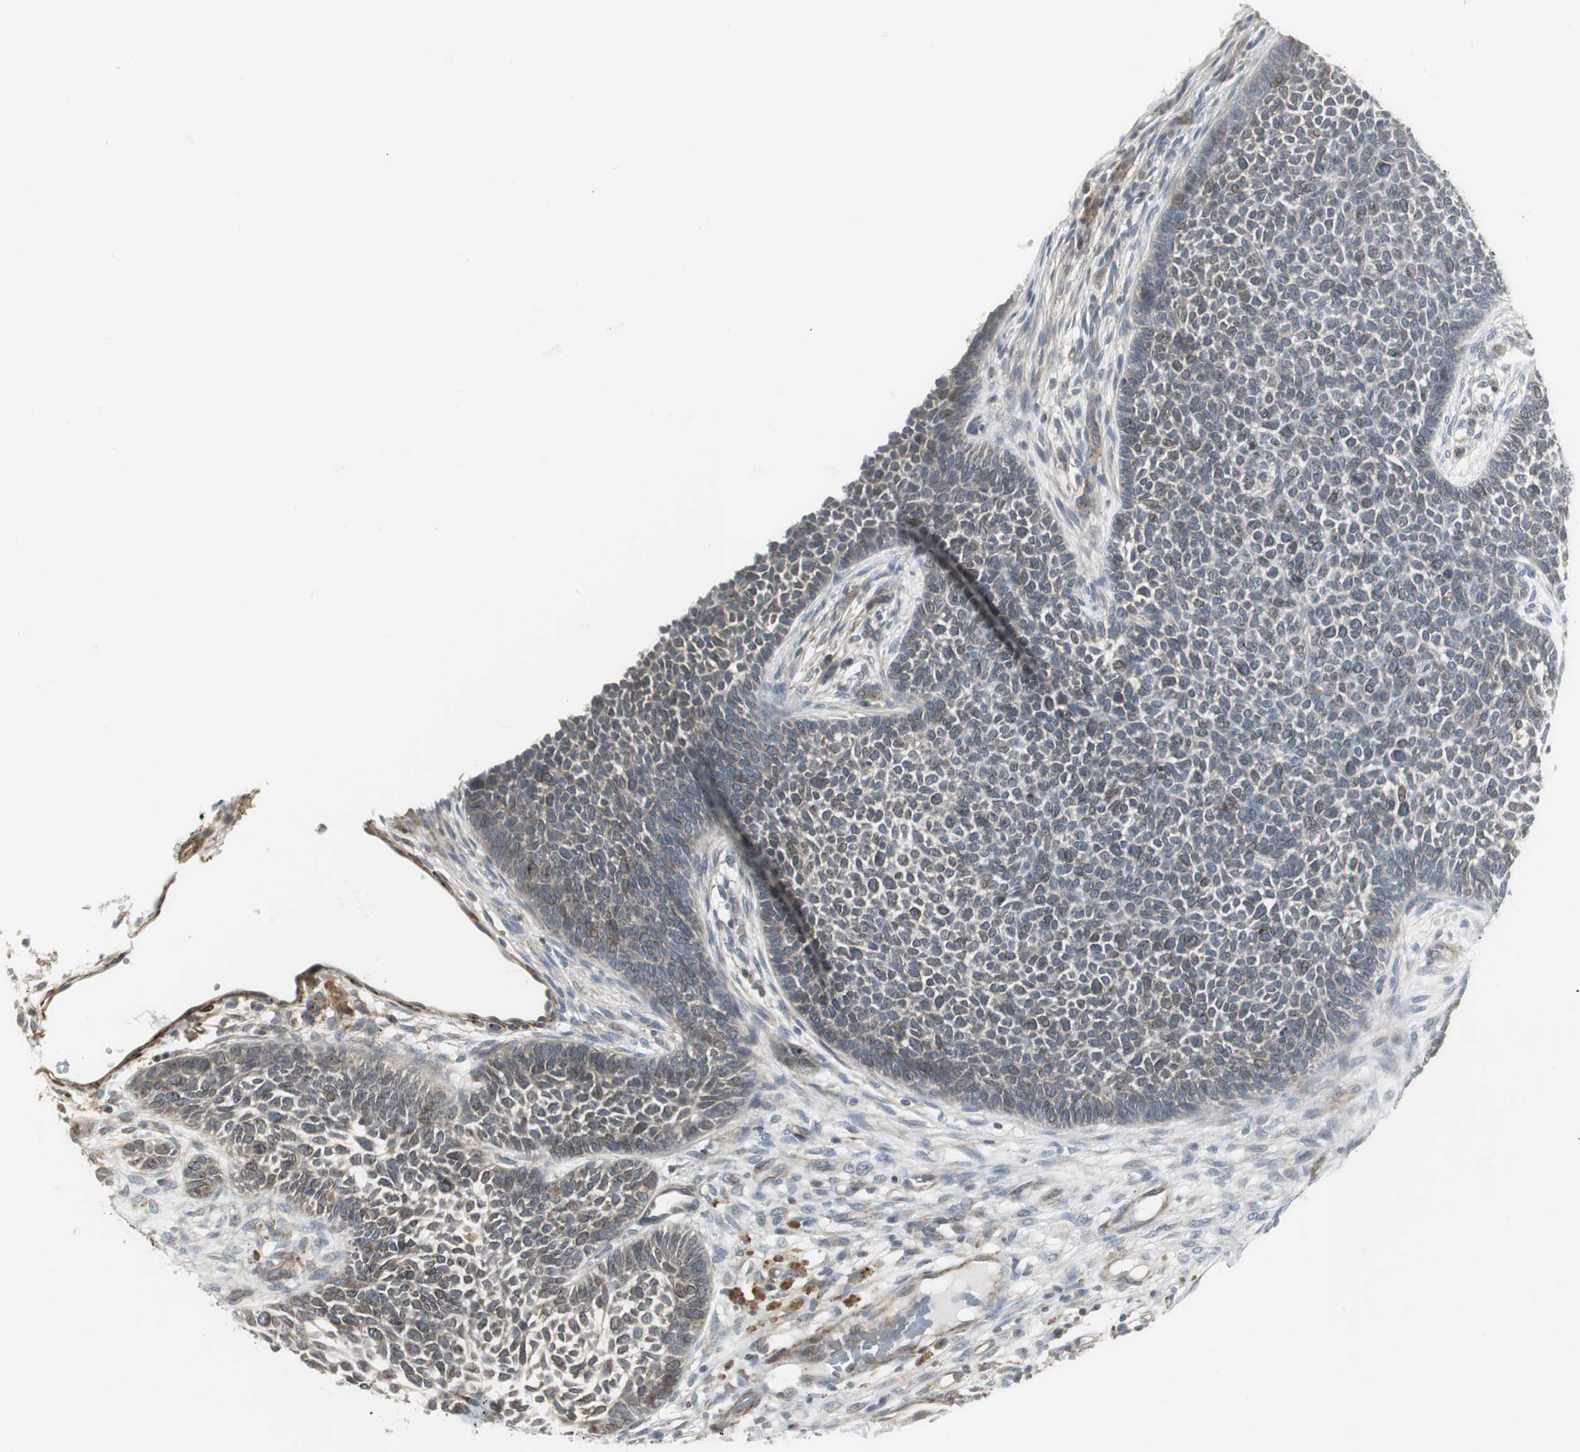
{"staining": {"intensity": "weak", "quantity": "<25%", "location": "cytoplasmic/membranous"}, "tissue": "skin cancer", "cell_type": "Tumor cells", "image_type": "cancer", "snomed": [{"axis": "morphology", "description": "Basal cell carcinoma"}, {"axis": "topography", "description": "Skin"}], "caption": "This is a histopathology image of immunohistochemistry (IHC) staining of skin basal cell carcinoma, which shows no expression in tumor cells.", "gene": "SCYL3", "patient": {"sex": "female", "age": 84}}